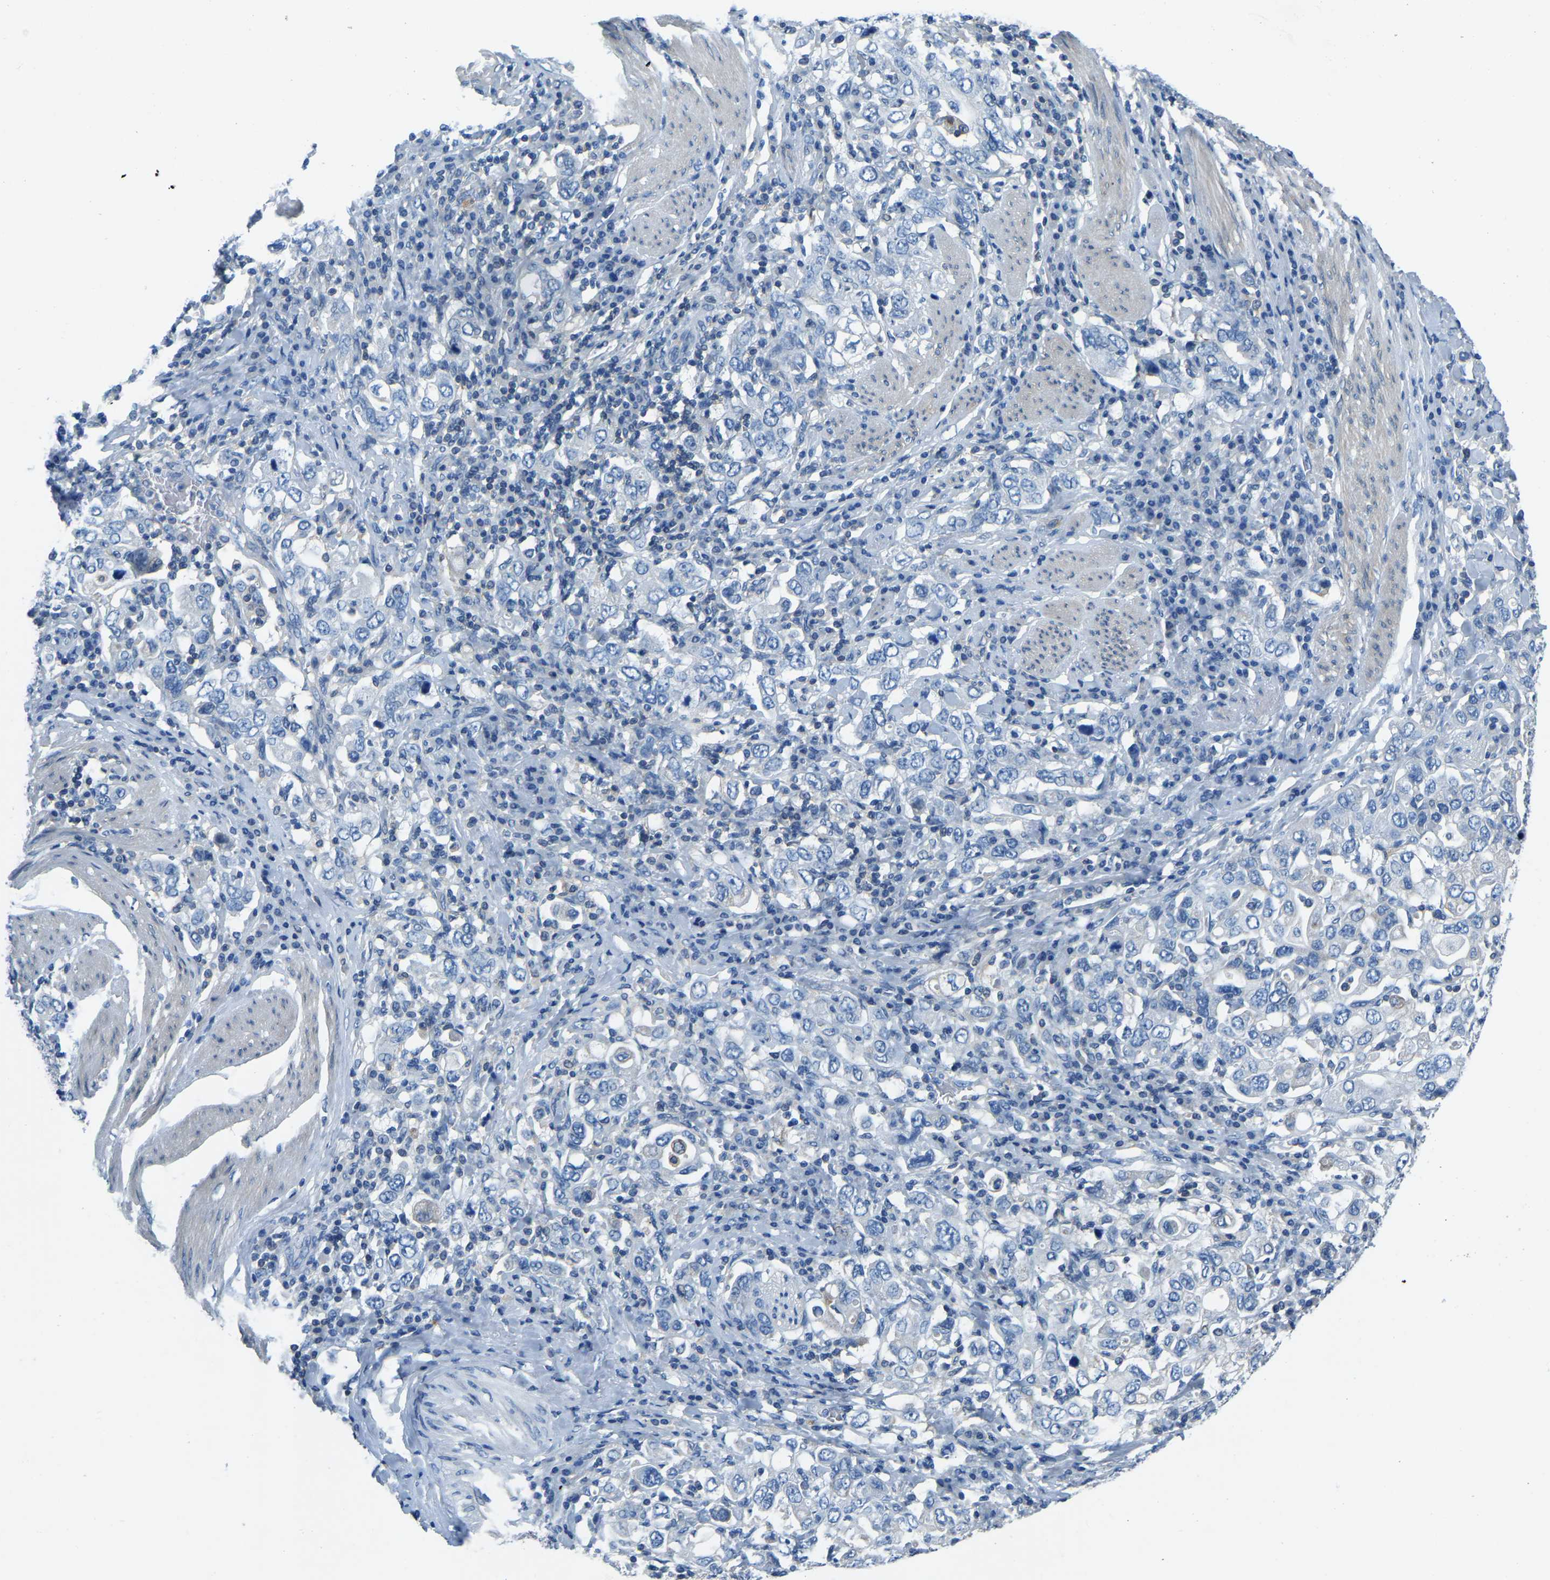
{"staining": {"intensity": "negative", "quantity": "none", "location": "none"}, "tissue": "stomach cancer", "cell_type": "Tumor cells", "image_type": "cancer", "snomed": [{"axis": "morphology", "description": "Adenocarcinoma, NOS"}, {"axis": "topography", "description": "Stomach, upper"}], "caption": "Photomicrograph shows no significant protein expression in tumor cells of stomach cancer (adenocarcinoma).", "gene": "XIRP1", "patient": {"sex": "male", "age": 62}}